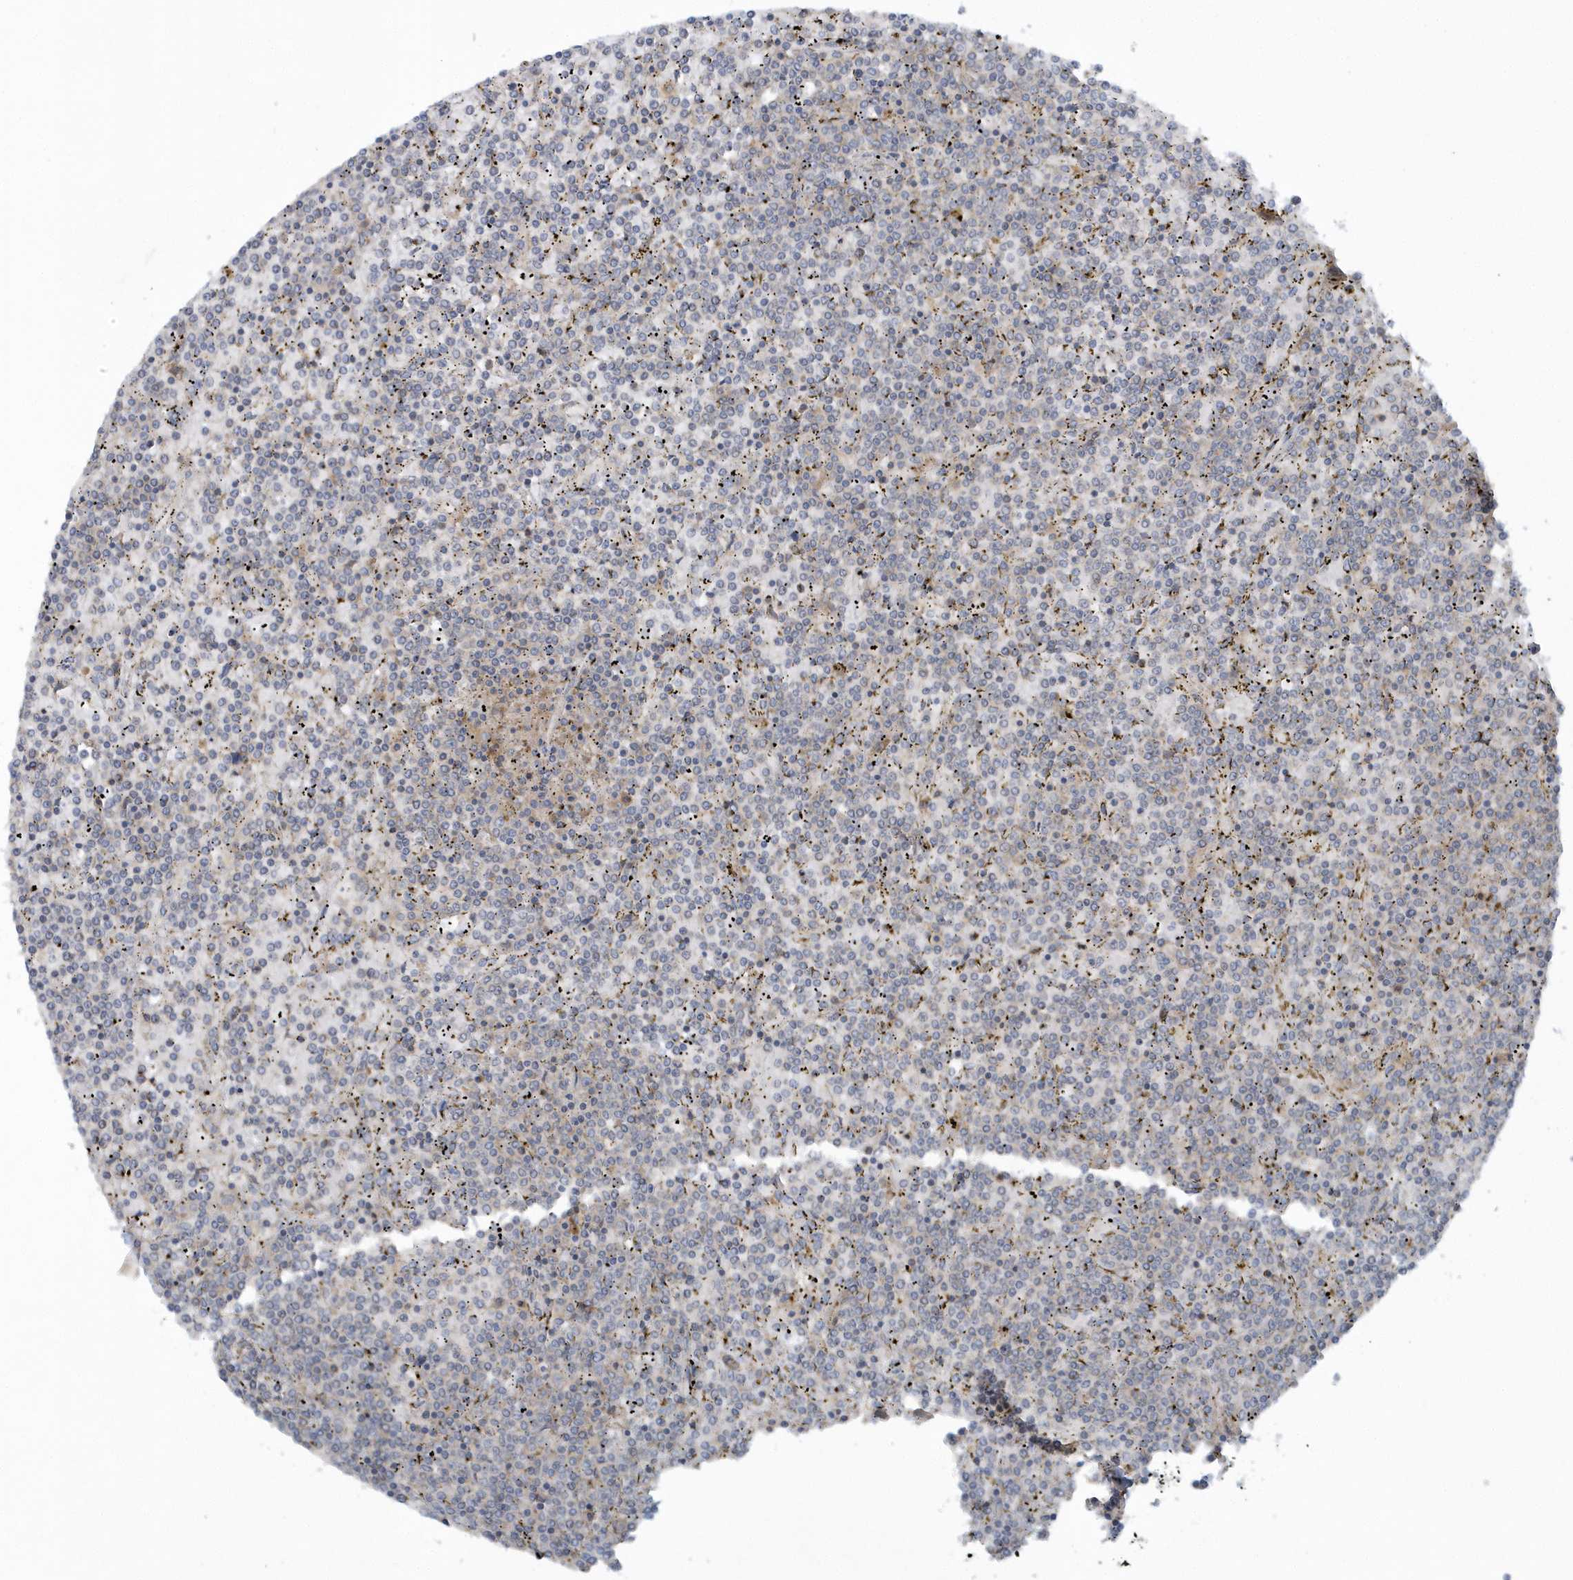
{"staining": {"intensity": "negative", "quantity": "none", "location": "none"}, "tissue": "lymphoma", "cell_type": "Tumor cells", "image_type": "cancer", "snomed": [{"axis": "morphology", "description": "Malignant lymphoma, non-Hodgkin's type, Low grade"}, {"axis": "topography", "description": "Spleen"}], "caption": "An immunohistochemistry micrograph of malignant lymphoma, non-Hodgkin's type (low-grade) is shown. There is no staining in tumor cells of malignant lymphoma, non-Hodgkin's type (low-grade).", "gene": "CNOT10", "patient": {"sex": "female", "age": 19}}